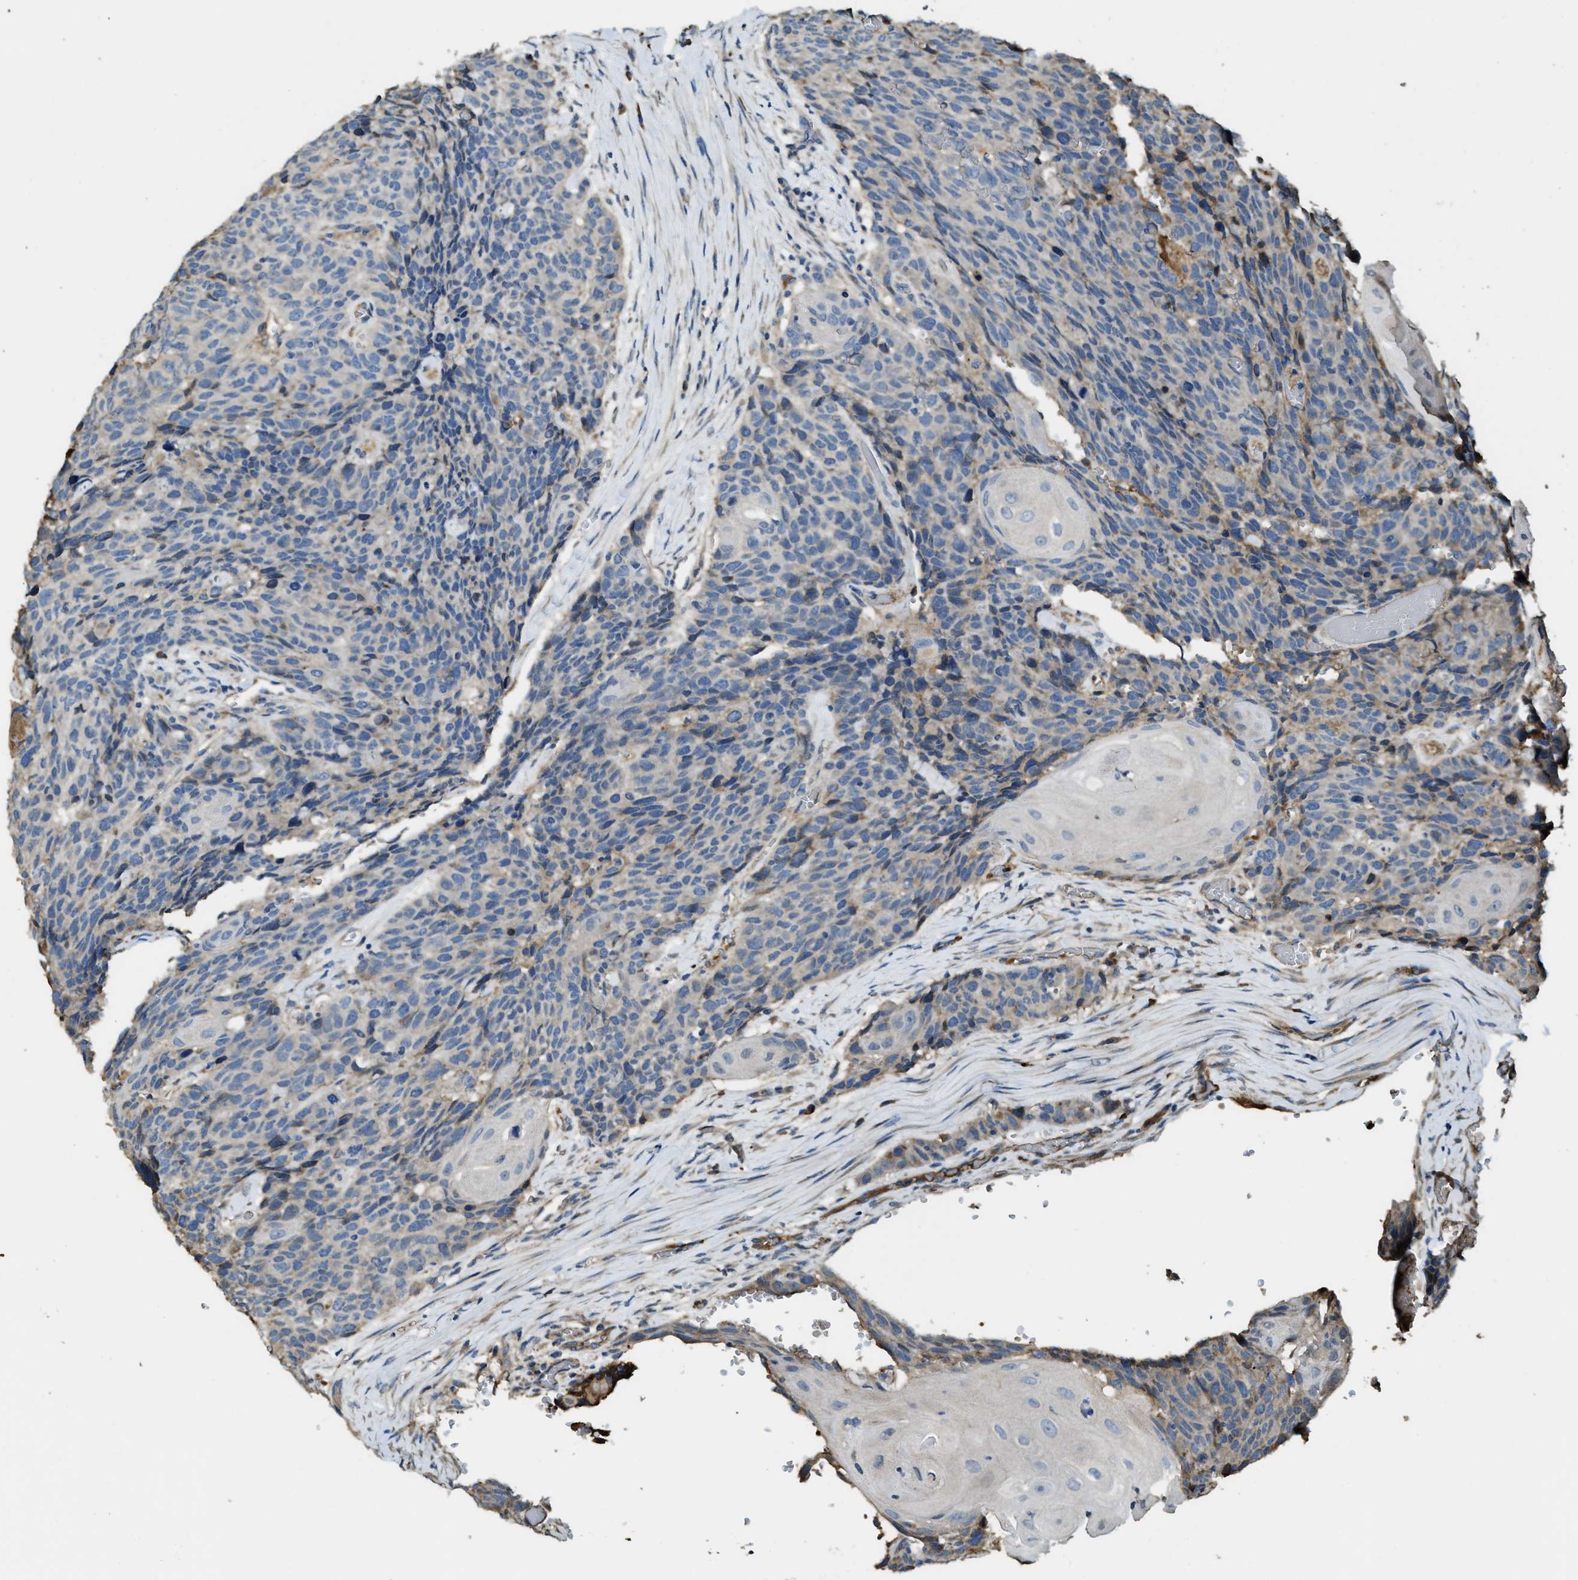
{"staining": {"intensity": "negative", "quantity": "none", "location": "none"}, "tissue": "head and neck cancer", "cell_type": "Tumor cells", "image_type": "cancer", "snomed": [{"axis": "morphology", "description": "Squamous cell carcinoma, NOS"}, {"axis": "topography", "description": "Head-Neck"}], "caption": "Immunohistochemical staining of human head and neck squamous cell carcinoma reveals no significant staining in tumor cells. The staining is performed using DAB brown chromogen with nuclei counter-stained in using hematoxylin.", "gene": "RIPK2", "patient": {"sex": "male", "age": 66}}